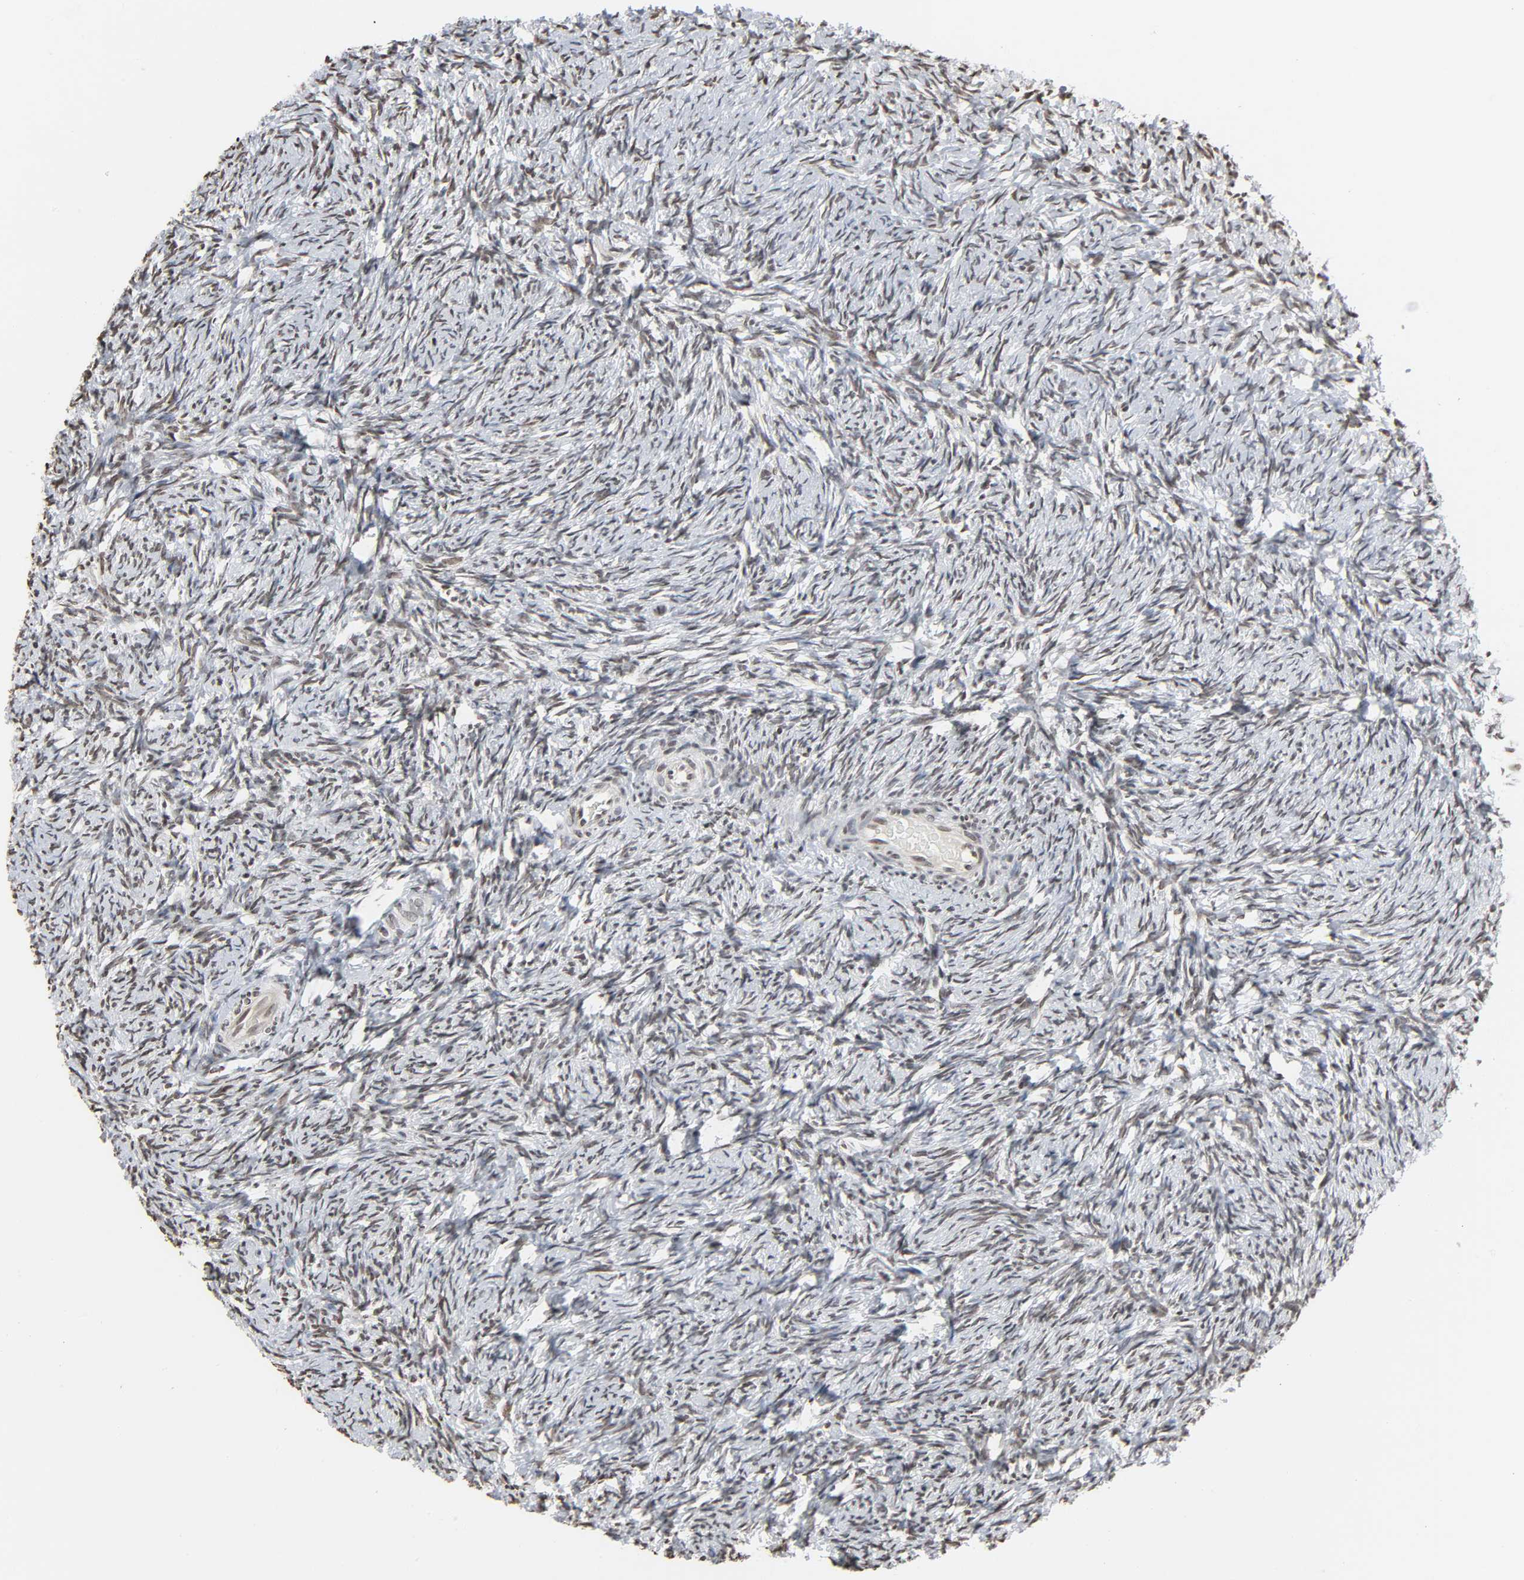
{"staining": {"intensity": "moderate", "quantity": ">75%", "location": "nuclear"}, "tissue": "ovary", "cell_type": "Follicle cells", "image_type": "normal", "snomed": [{"axis": "morphology", "description": "Normal tissue, NOS"}, {"axis": "topography", "description": "Ovary"}], "caption": "IHC staining of benign ovary, which shows medium levels of moderate nuclear staining in about >75% of follicle cells indicating moderate nuclear protein expression. The staining was performed using DAB (3,3'-diaminobenzidine) (brown) for protein detection and nuclei were counterstained in hematoxylin (blue).", "gene": "ELAVL1", "patient": {"sex": "female", "age": 60}}